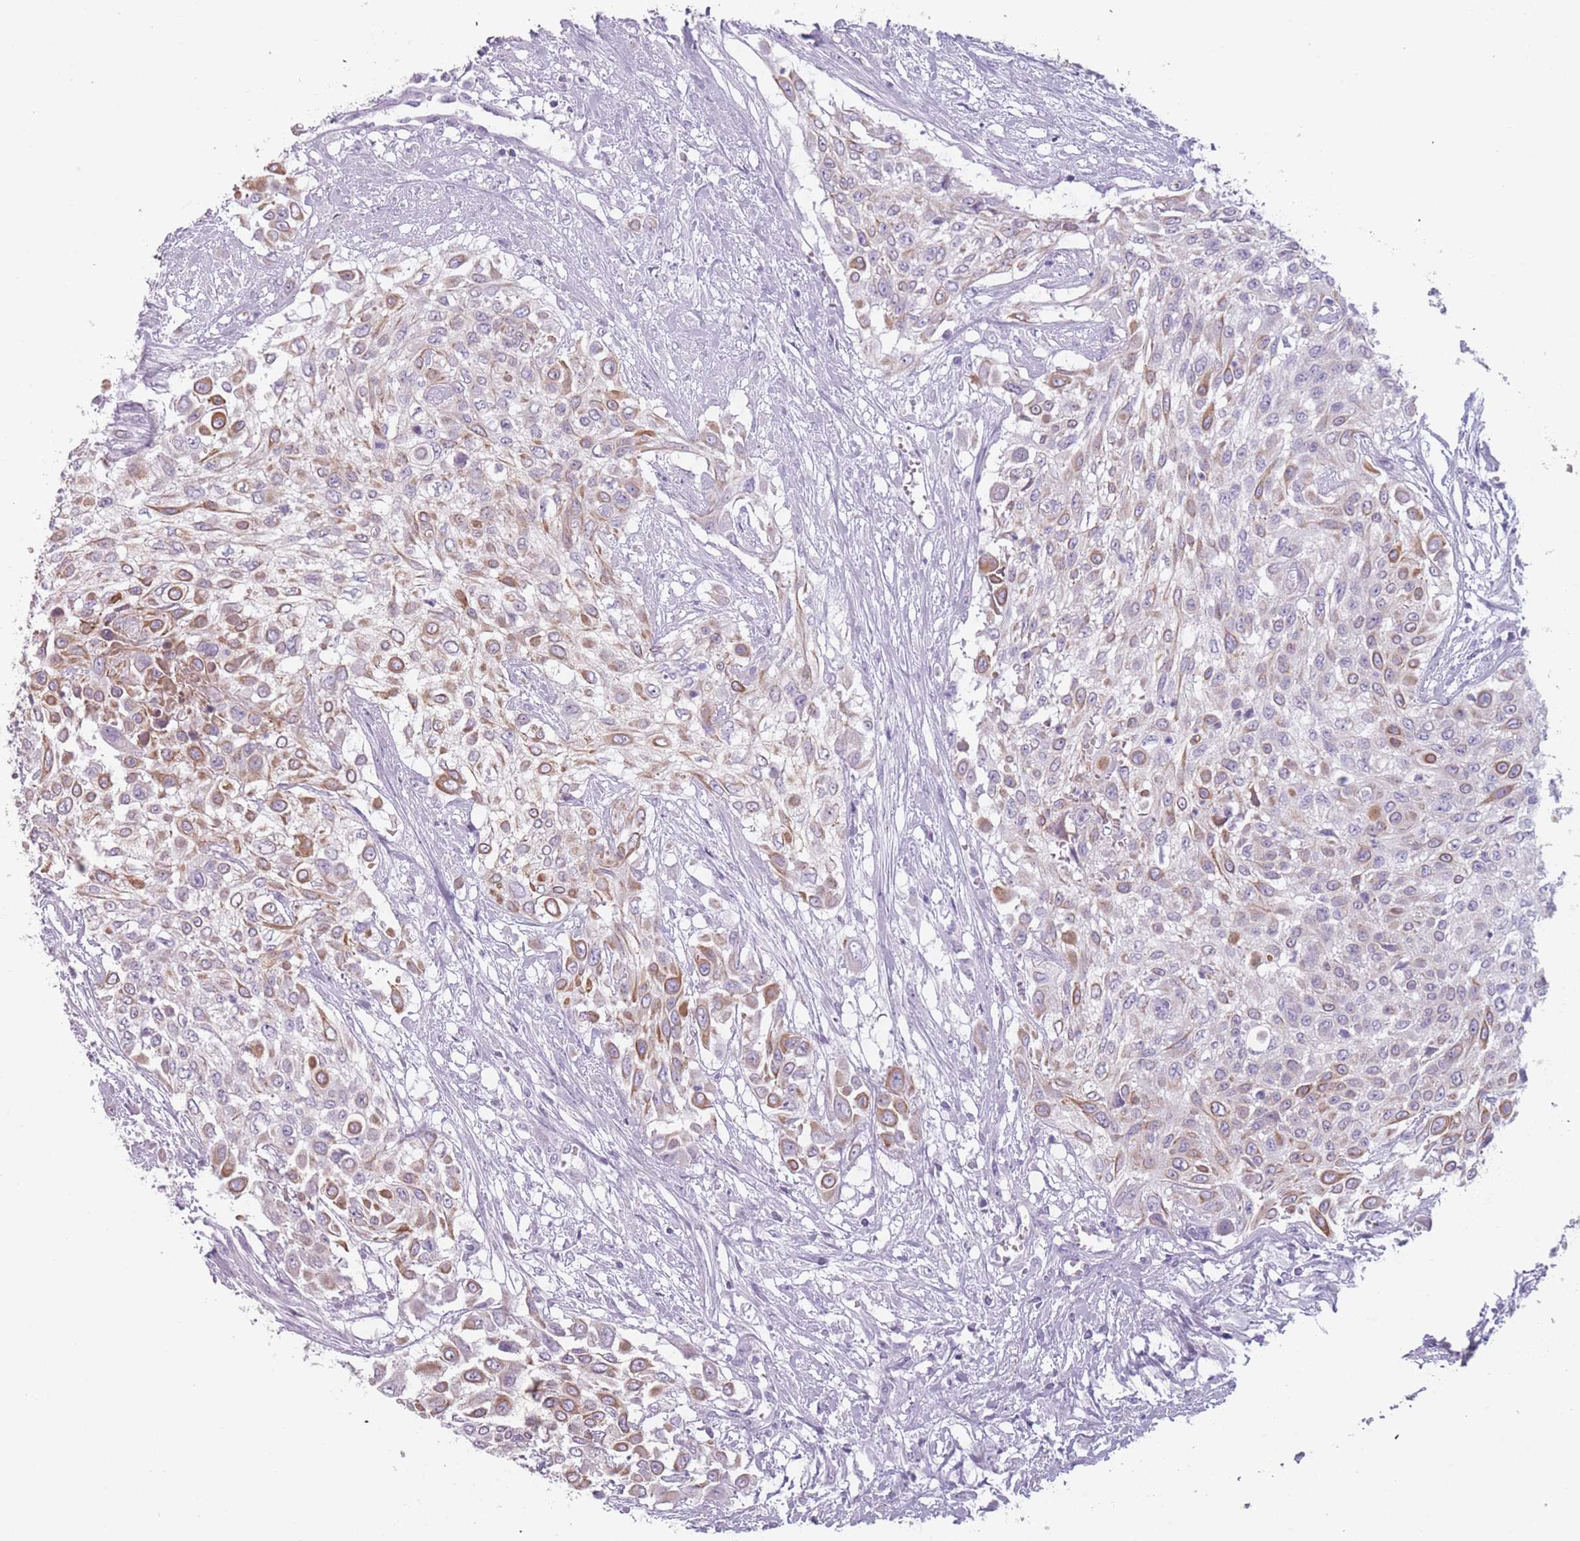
{"staining": {"intensity": "moderate", "quantity": "25%-75%", "location": "cytoplasmic/membranous"}, "tissue": "urothelial cancer", "cell_type": "Tumor cells", "image_type": "cancer", "snomed": [{"axis": "morphology", "description": "Urothelial carcinoma, High grade"}, {"axis": "topography", "description": "Urinary bladder"}], "caption": "Human urothelial carcinoma (high-grade) stained for a protein (brown) exhibits moderate cytoplasmic/membranous positive staining in about 25%-75% of tumor cells.", "gene": "PPFIA3", "patient": {"sex": "male", "age": 57}}